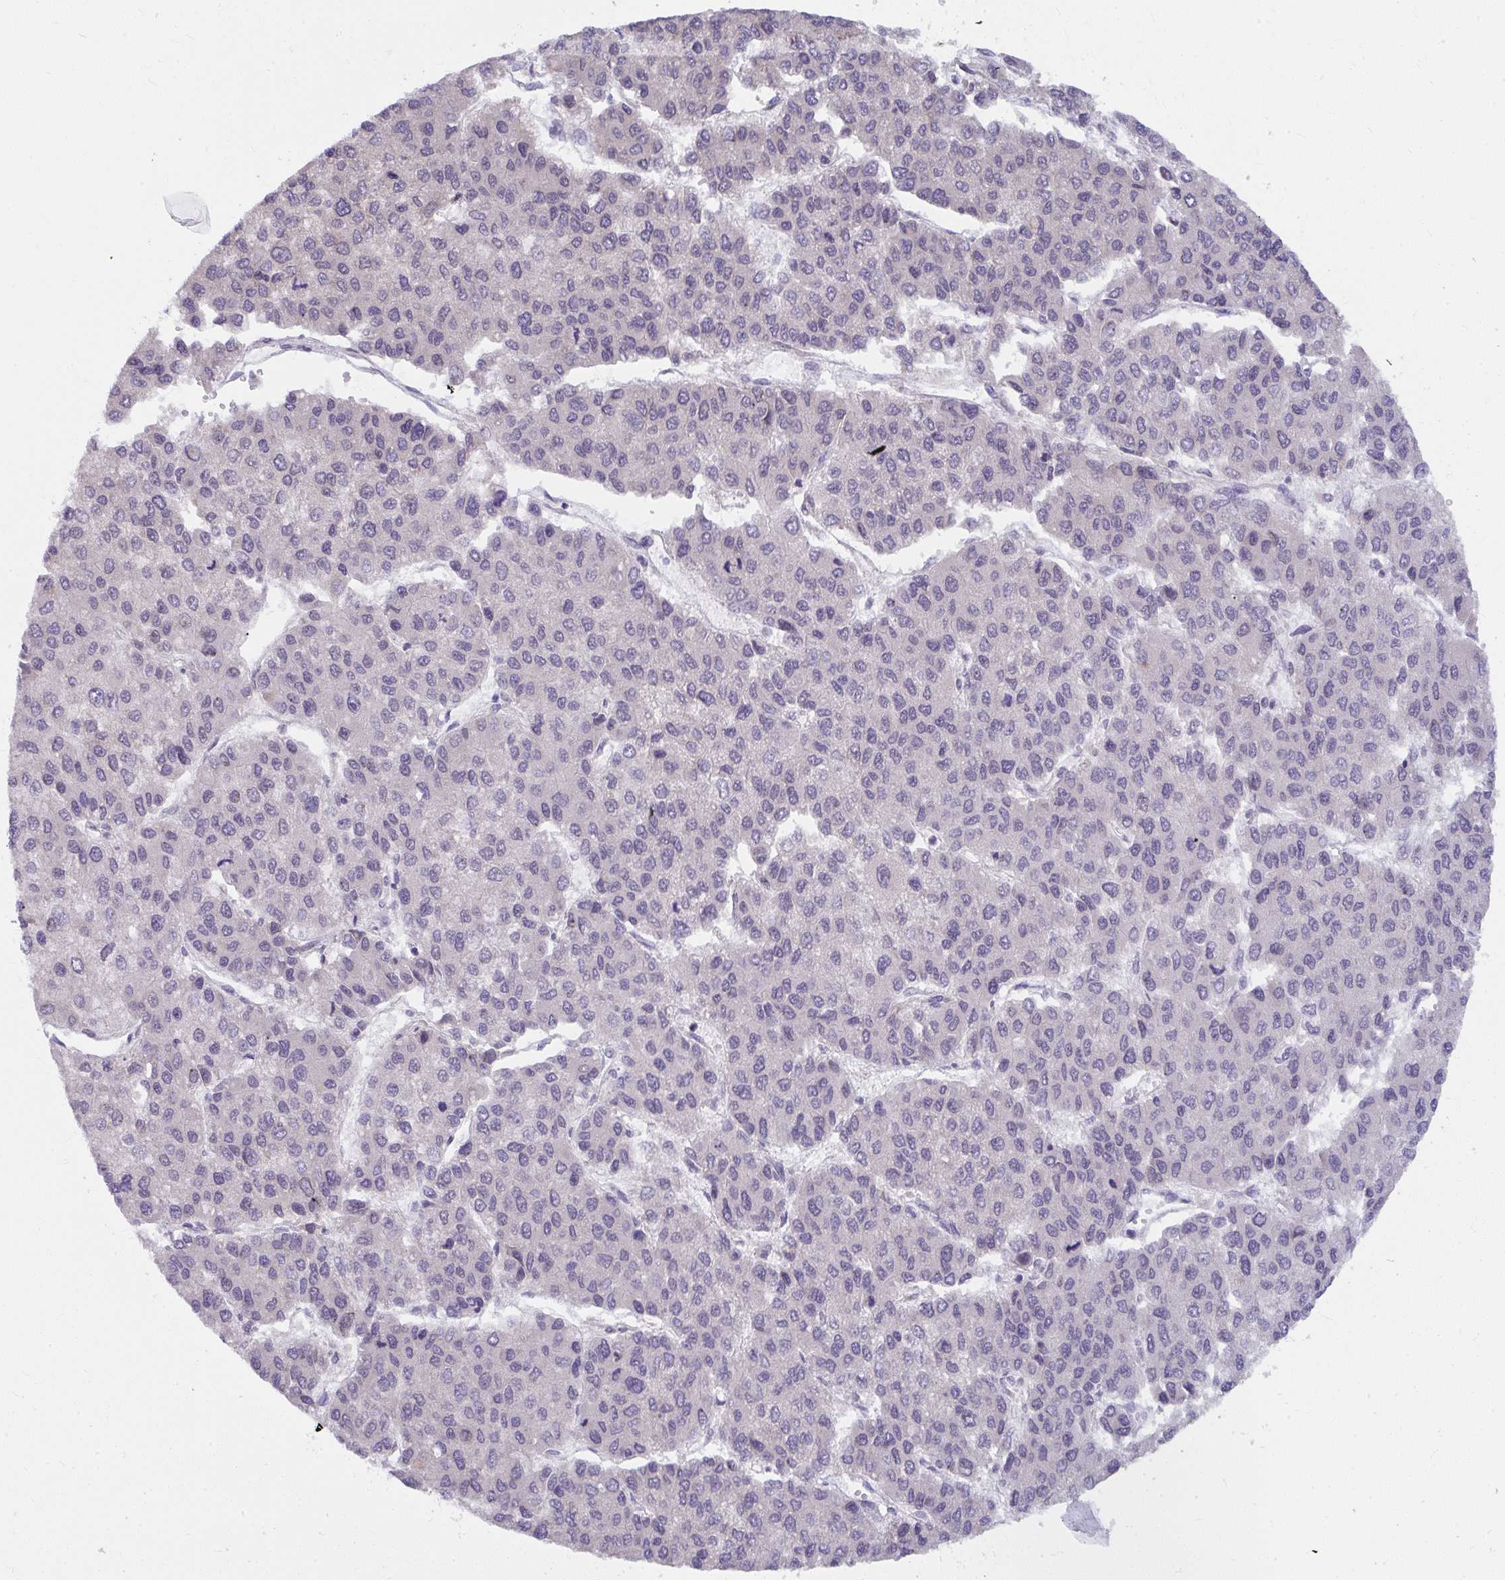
{"staining": {"intensity": "negative", "quantity": "none", "location": "none"}, "tissue": "liver cancer", "cell_type": "Tumor cells", "image_type": "cancer", "snomed": [{"axis": "morphology", "description": "Carcinoma, Hepatocellular, NOS"}, {"axis": "topography", "description": "Liver"}], "caption": "Immunohistochemistry of hepatocellular carcinoma (liver) demonstrates no expression in tumor cells.", "gene": "NMNAT1", "patient": {"sex": "female", "age": 66}}